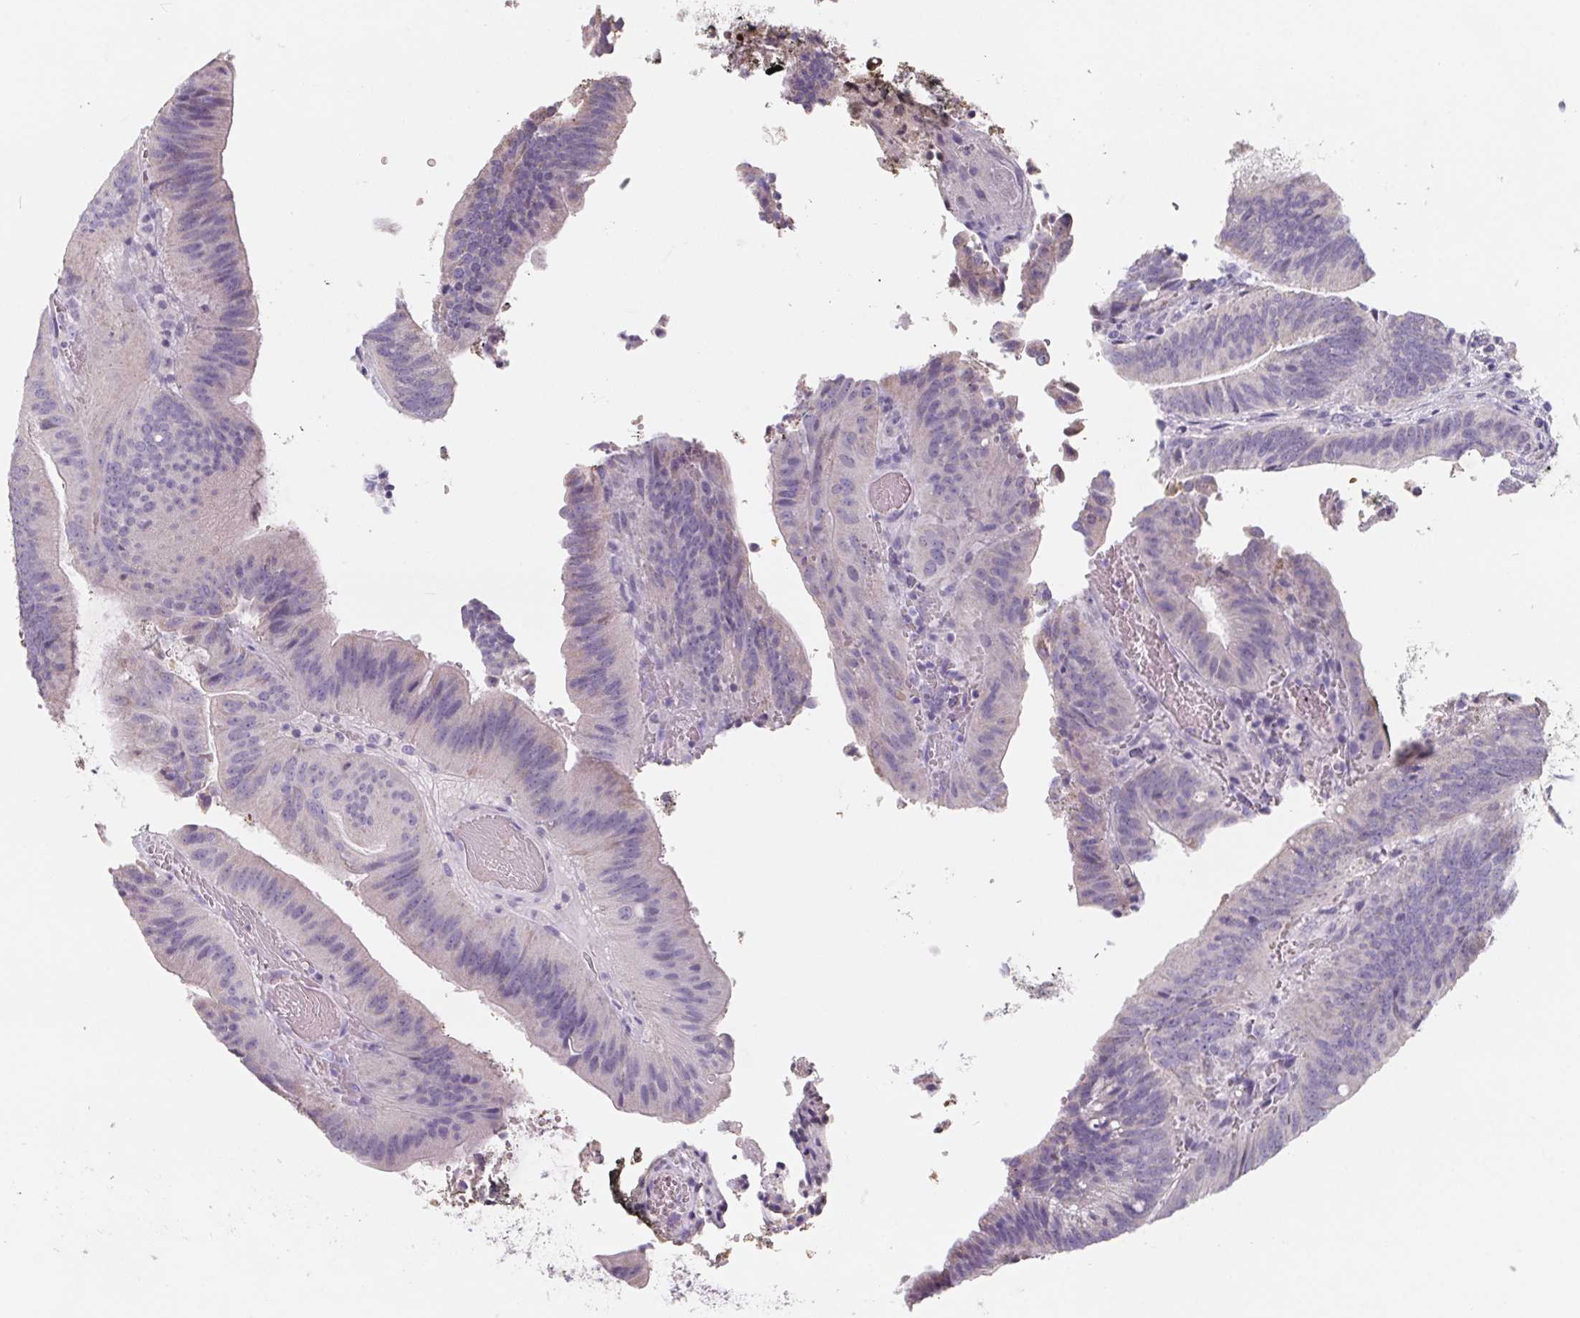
{"staining": {"intensity": "weak", "quantity": "<25%", "location": "cytoplasmic/membranous"}, "tissue": "colorectal cancer", "cell_type": "Tumor cells", "image_type": "cancer", "snomed": [{"axis": "morphology", "description": "Adenocarcinoma, NOS"}, {"axis": "topography", "description": "Colon"}], "caption": "A histopathology image of colorectal cancer stained for a protein reveals no brown staining in tumor cells.", "gene": "FDX1", "patient": {"sex": "female", "age": 43}}